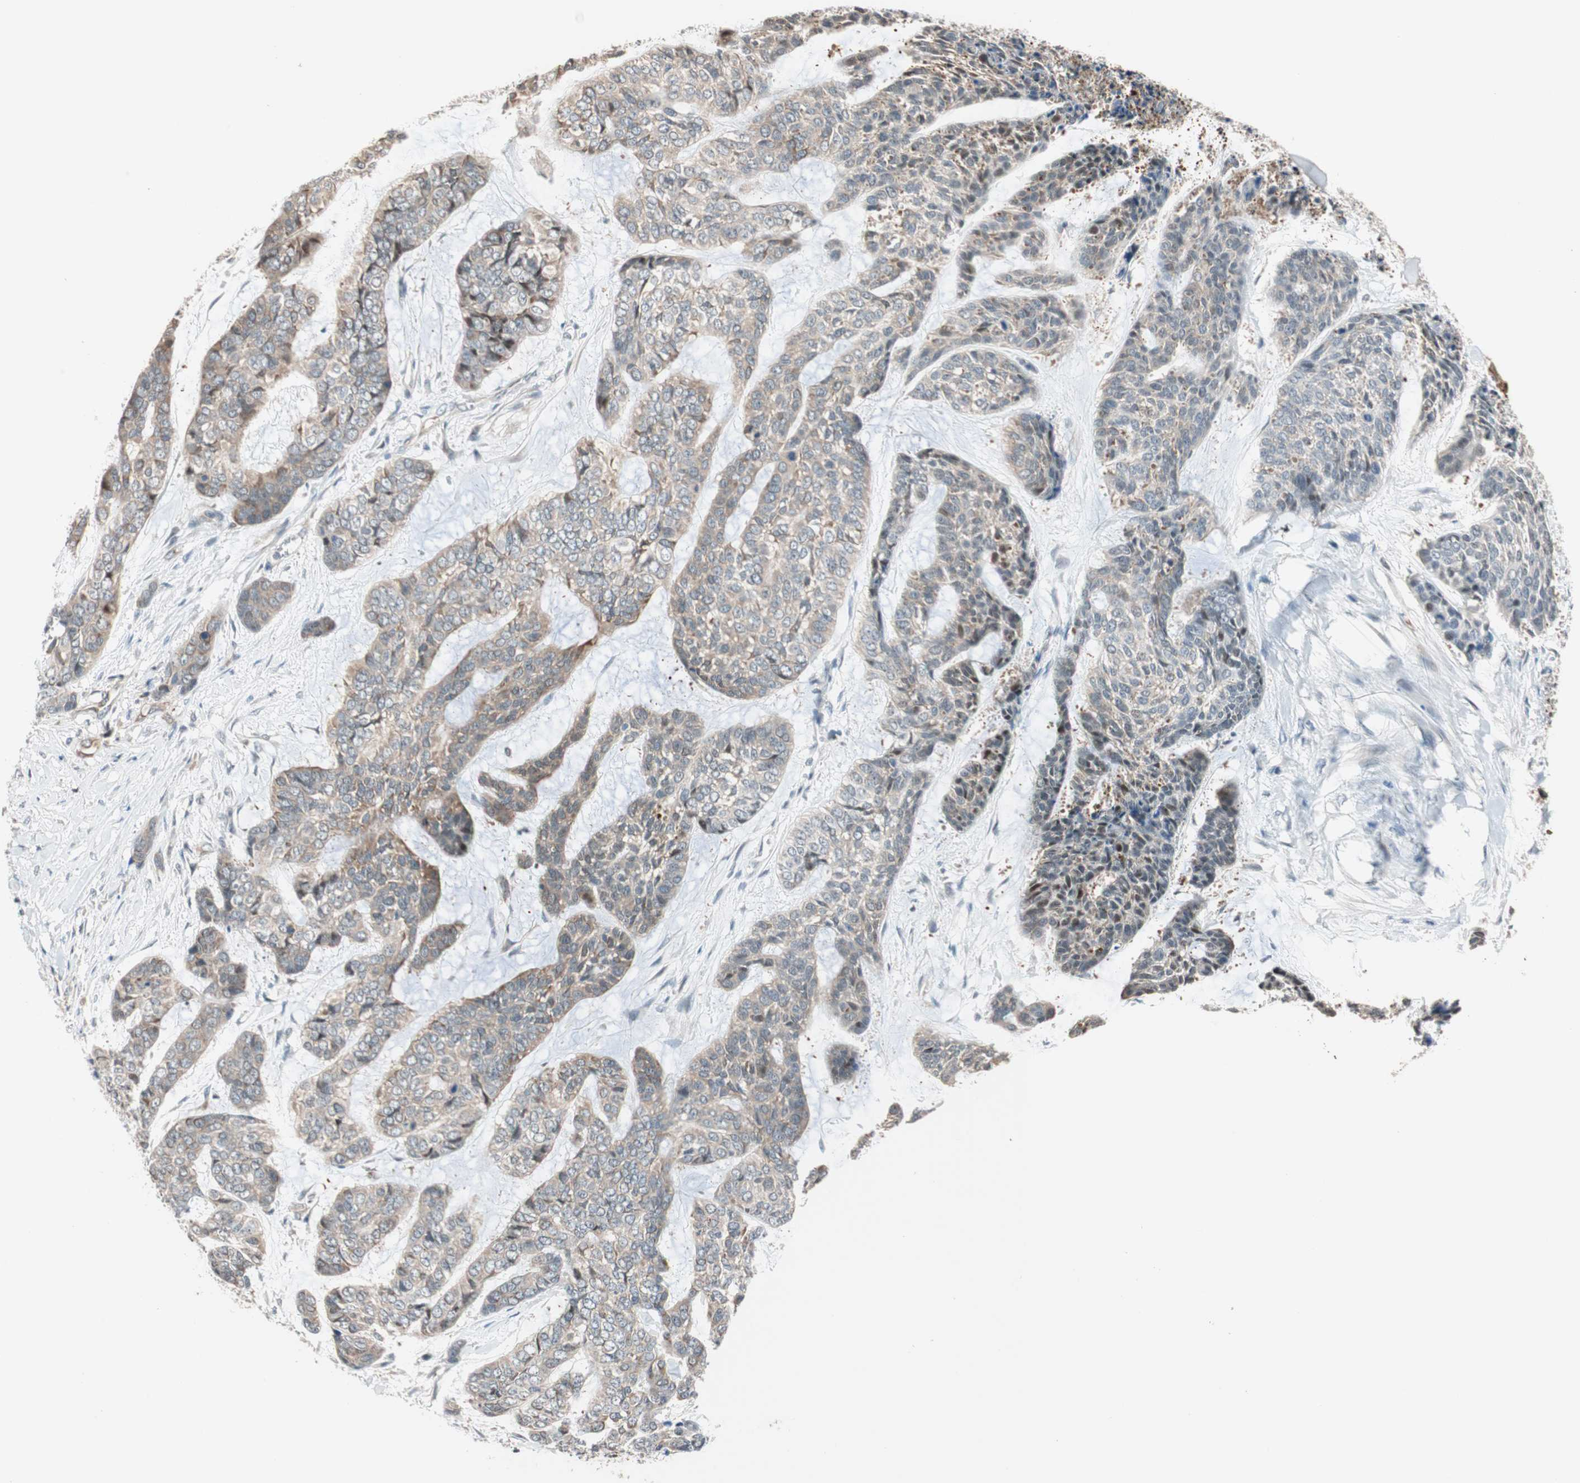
{"staining": {"intensity": "weak", "quantity": "25%-75%", "location": "cytoplasmic/membranous"}, "tissue": "skin cancer", "cell_type": "Tumor cells", "image_type": "cancer", "snomed": [{"axis": "morphology", "description": "Basal cell carcinoma"}, {"axis": "topography", "description": "Skin"}], "caption": "A photomicrograph showing weak cytoplasmic/membranous positivity in about 25%-75% of tumor cells in skin cancer (basal cell carcinoma), as visualized by brown immunohistochemical staining.", "gene": "PIK3R3", "patient": {"sex": "female", "age": 64}}